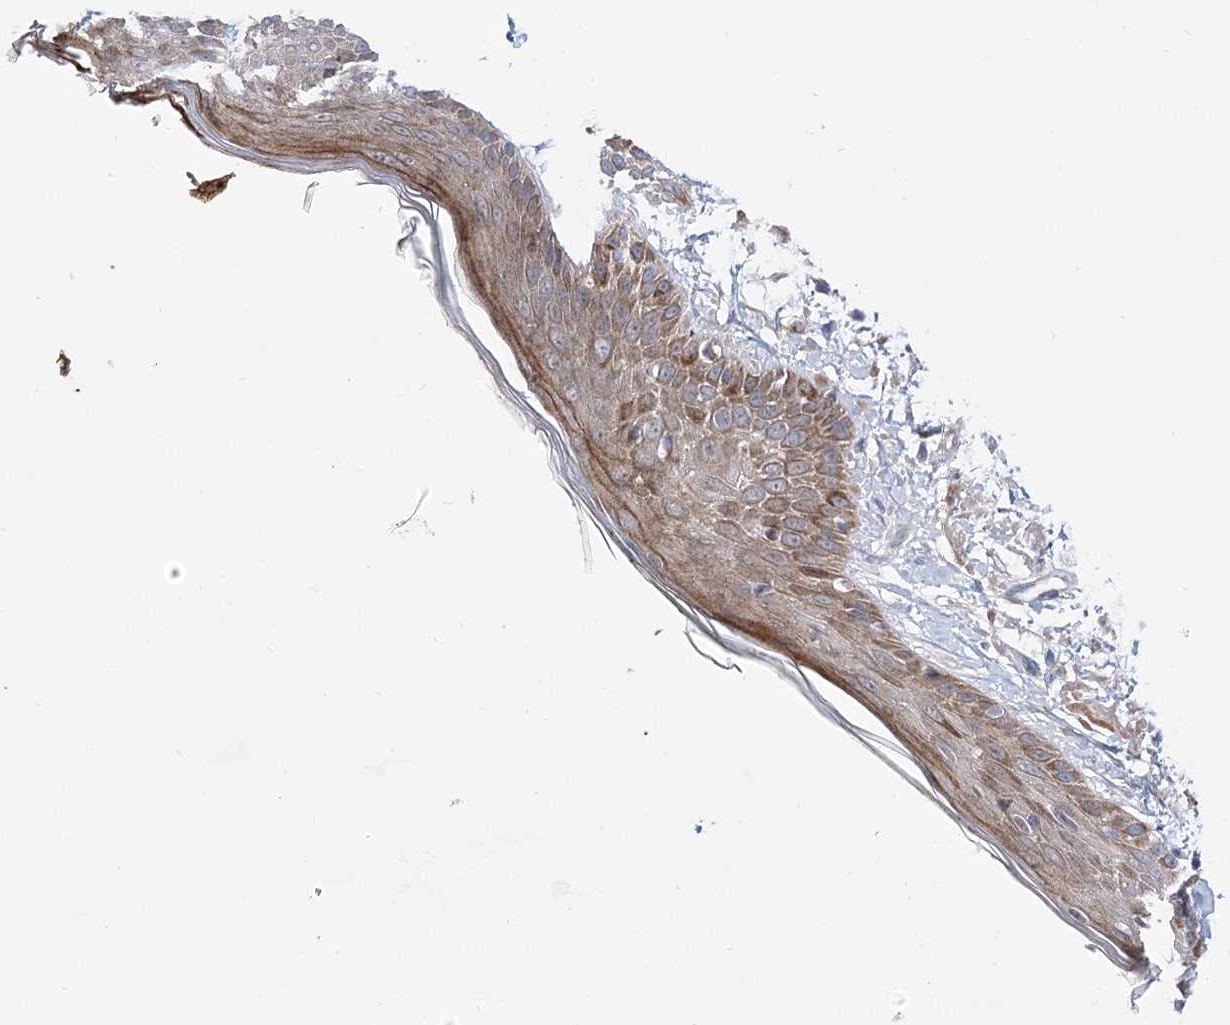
{"staining": {"intensity": "weak", "quantity": ">75%", "location": "cytoplasmic/membranous"}, "tissue": "skin", "cell_type": "Fibroblasts", "image_type": "normal", "snomed": [{"axis": "morphology", "description": "Normal tissue, NOS"}, {"axis": "topography", "description": "Skin"}, {"axis": "topography", "description": "Skeletal muscle"}], "caption": "An image showing weak cytoplasmic/membranous positivity in about >75% of fibroblasts in normal skin, as visualized by brown immunohistochemical staining.", "gene": "ARHGAP32", "patient": {"sex": "male", "age": 83}}